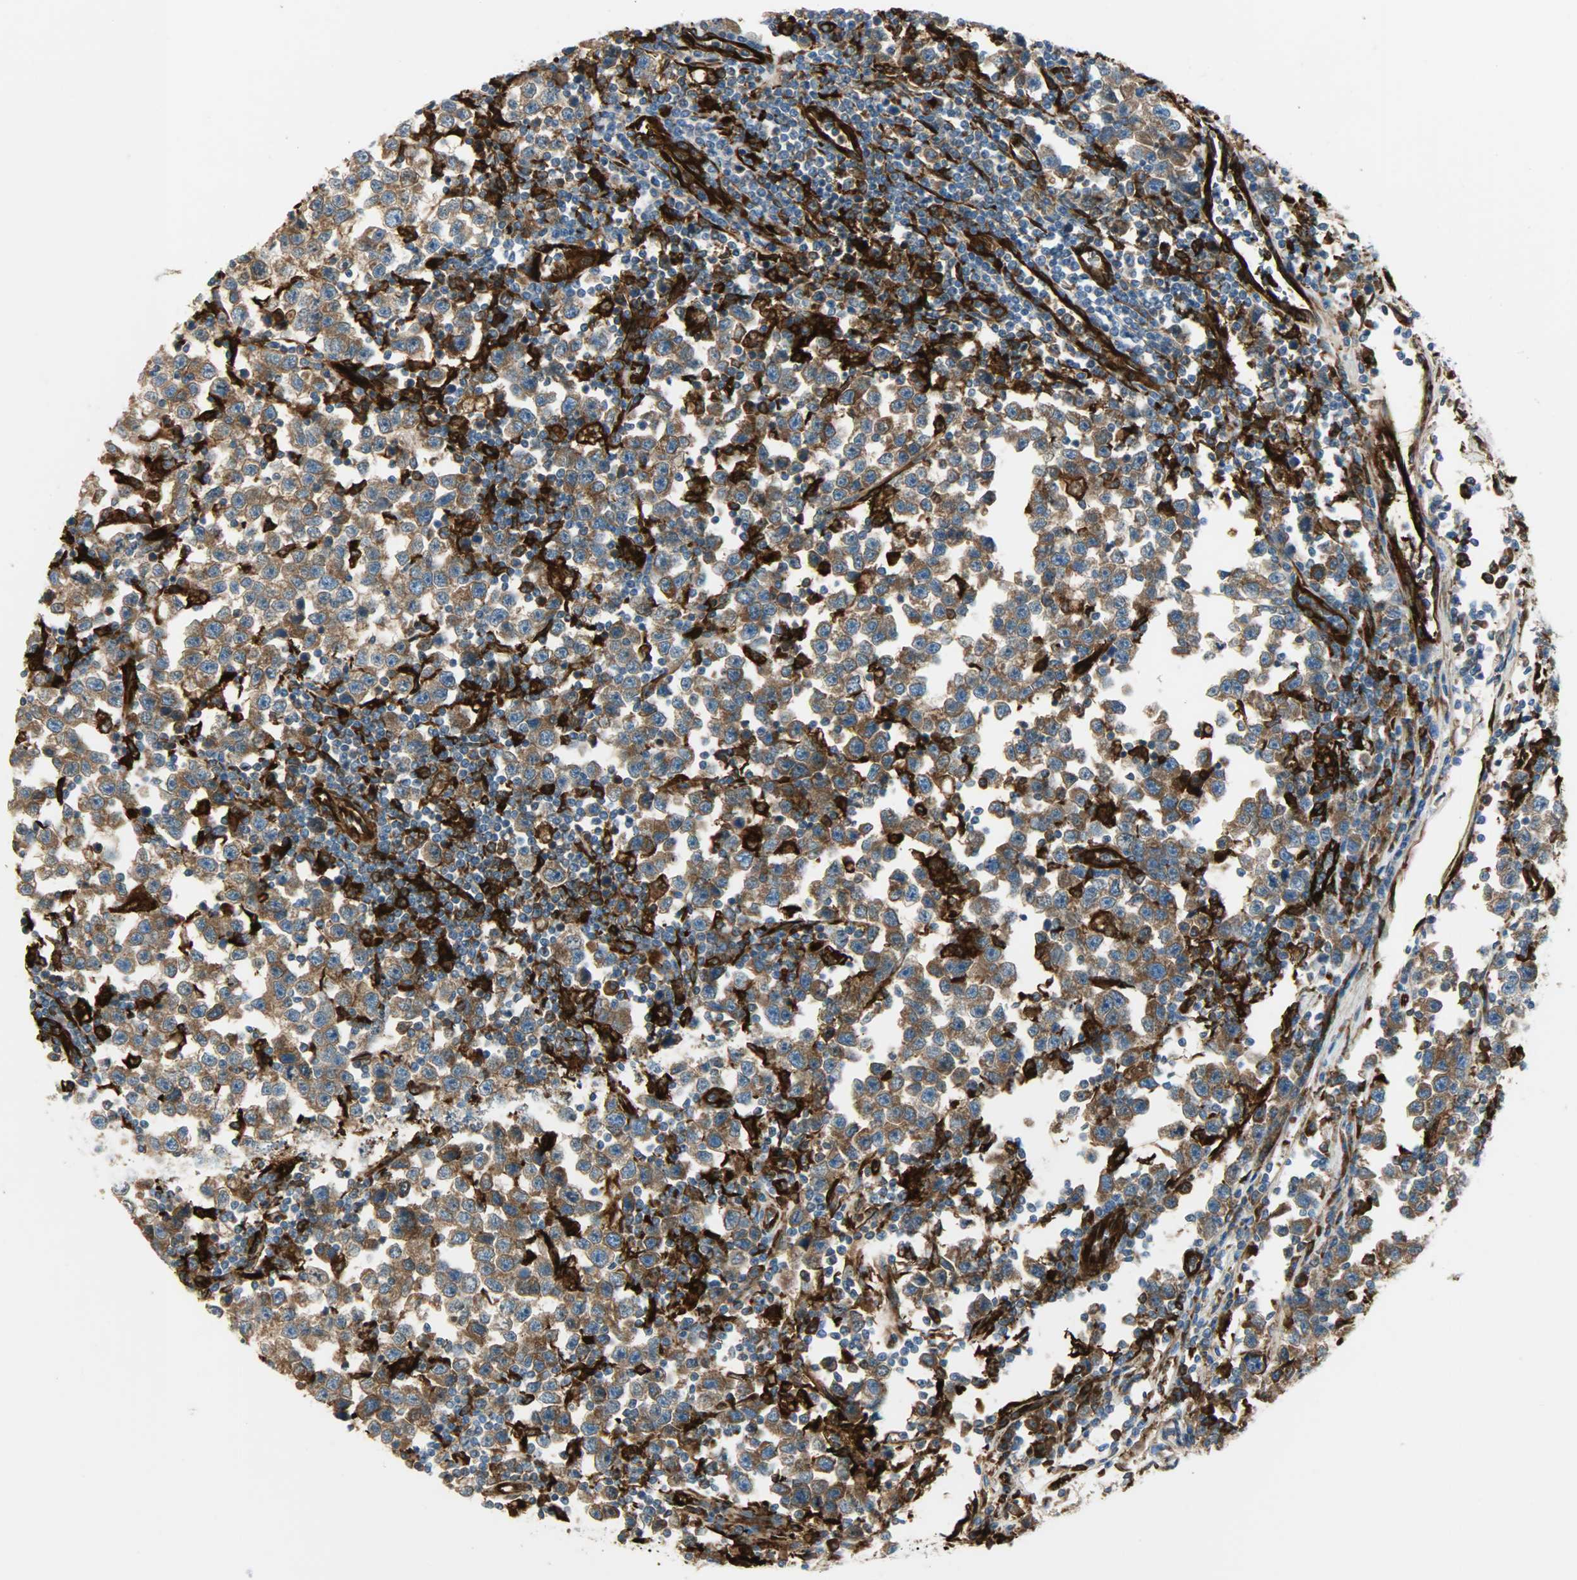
{"staining": {"intensity": "moderate", "quantity": ">75%", "location": "cytoplasmic/membranous"}, "tissue": "testis cancer", "cell_type": "Tumor cells", "image_type": "cancer", "snomed": [{"axis": "morphology", "description": "Seminoma, NOS"}, {"axis": "topography", "description": "Testis"}], "caption": "Testis cancer stained for a protein exhibits moderate cytoplasmic/membranous positivity in tumor cells.", "gene": "WARS1", "patient": {"sex": "male", "age": 43}}